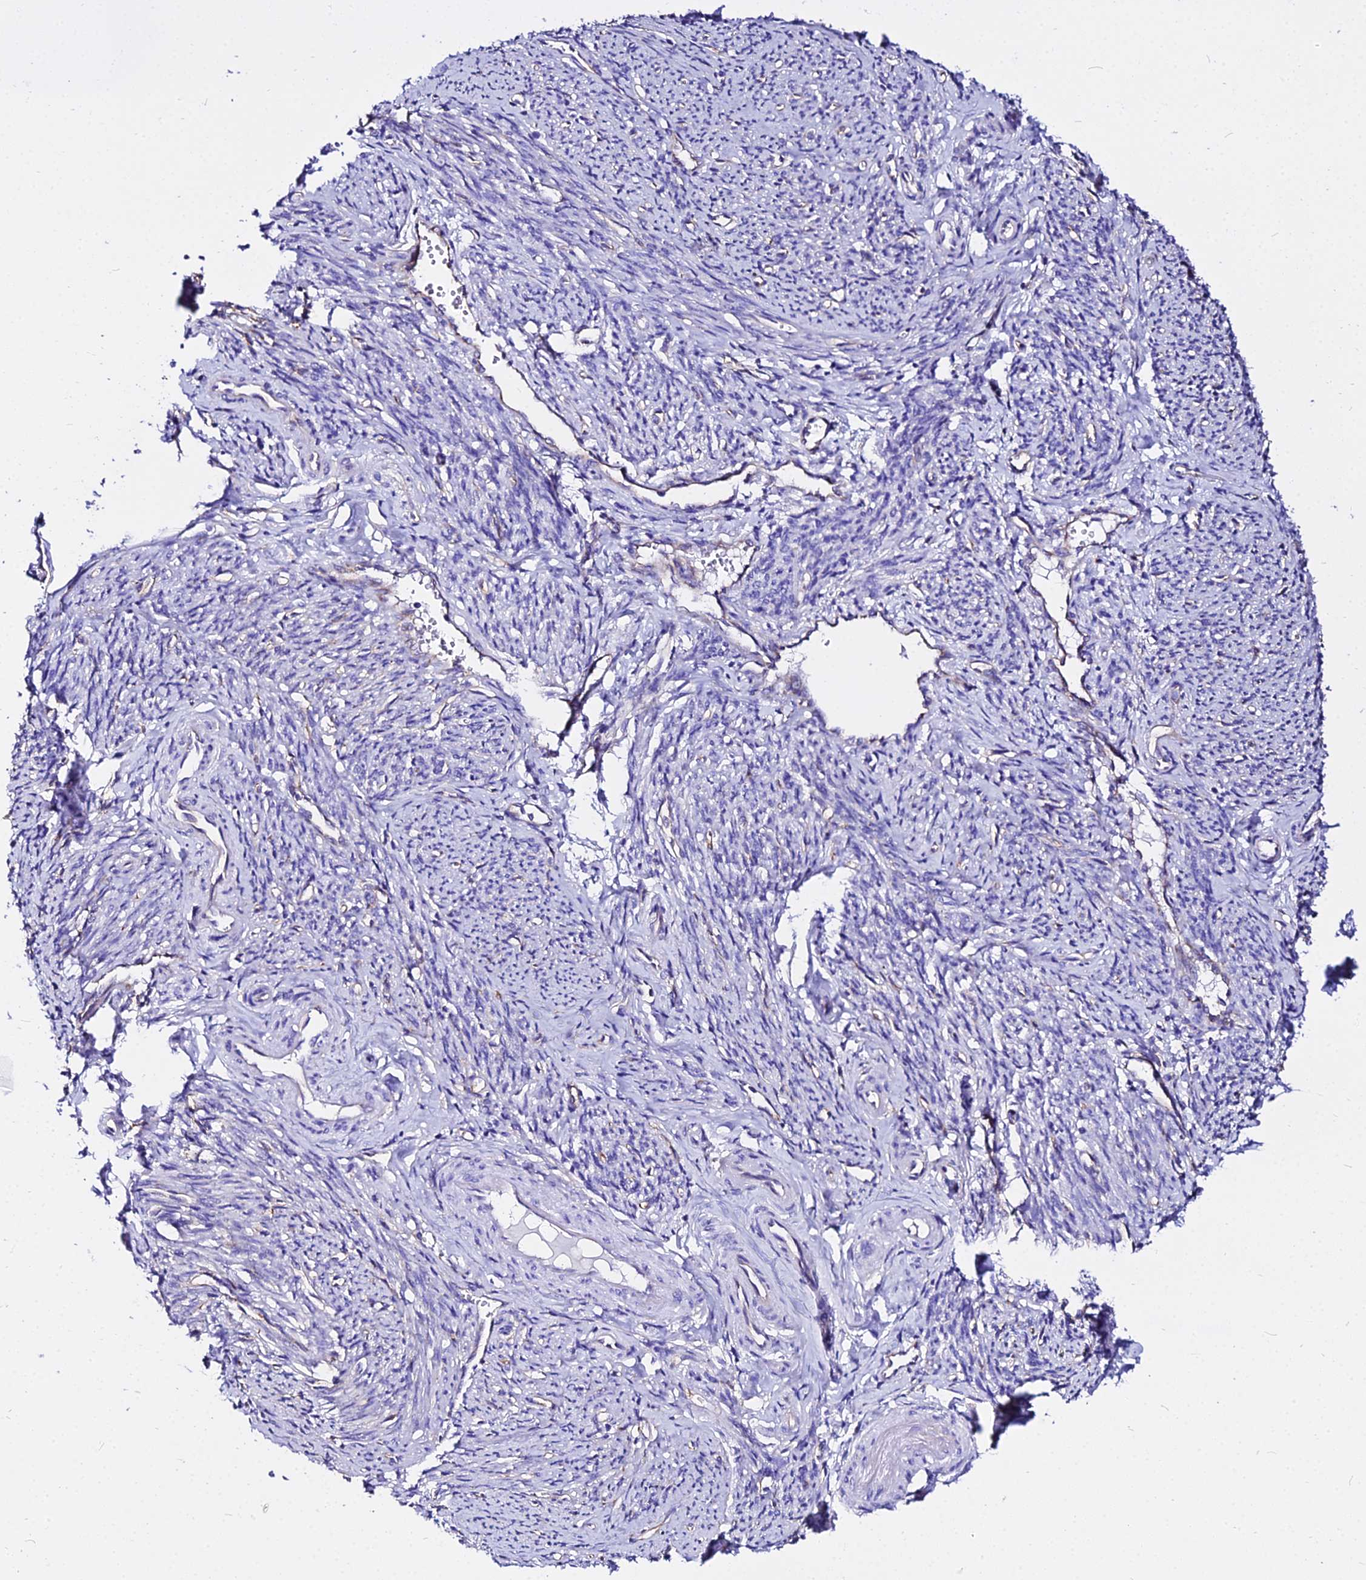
{"staining": {"intensity": "negative", "quantity": "none", "location": "none"}, "tissue": "smooth muscle", "cell_type": "Smooth muscle cells", "image_type": "normal", "snomed": [{"axis": "morphology", "description": "Normal tissue, NOS"}, {"axis": "topography", "description": "Smooth muscle"}, {"axis": "topography", "description": "Uterus"}], "caption": "Smooth muscle was stained to show a protein in brown. There is no significant staining in smooth muscle cells.", "gene": "DAW1", "patient": {"sex": "female", "age": 59}}